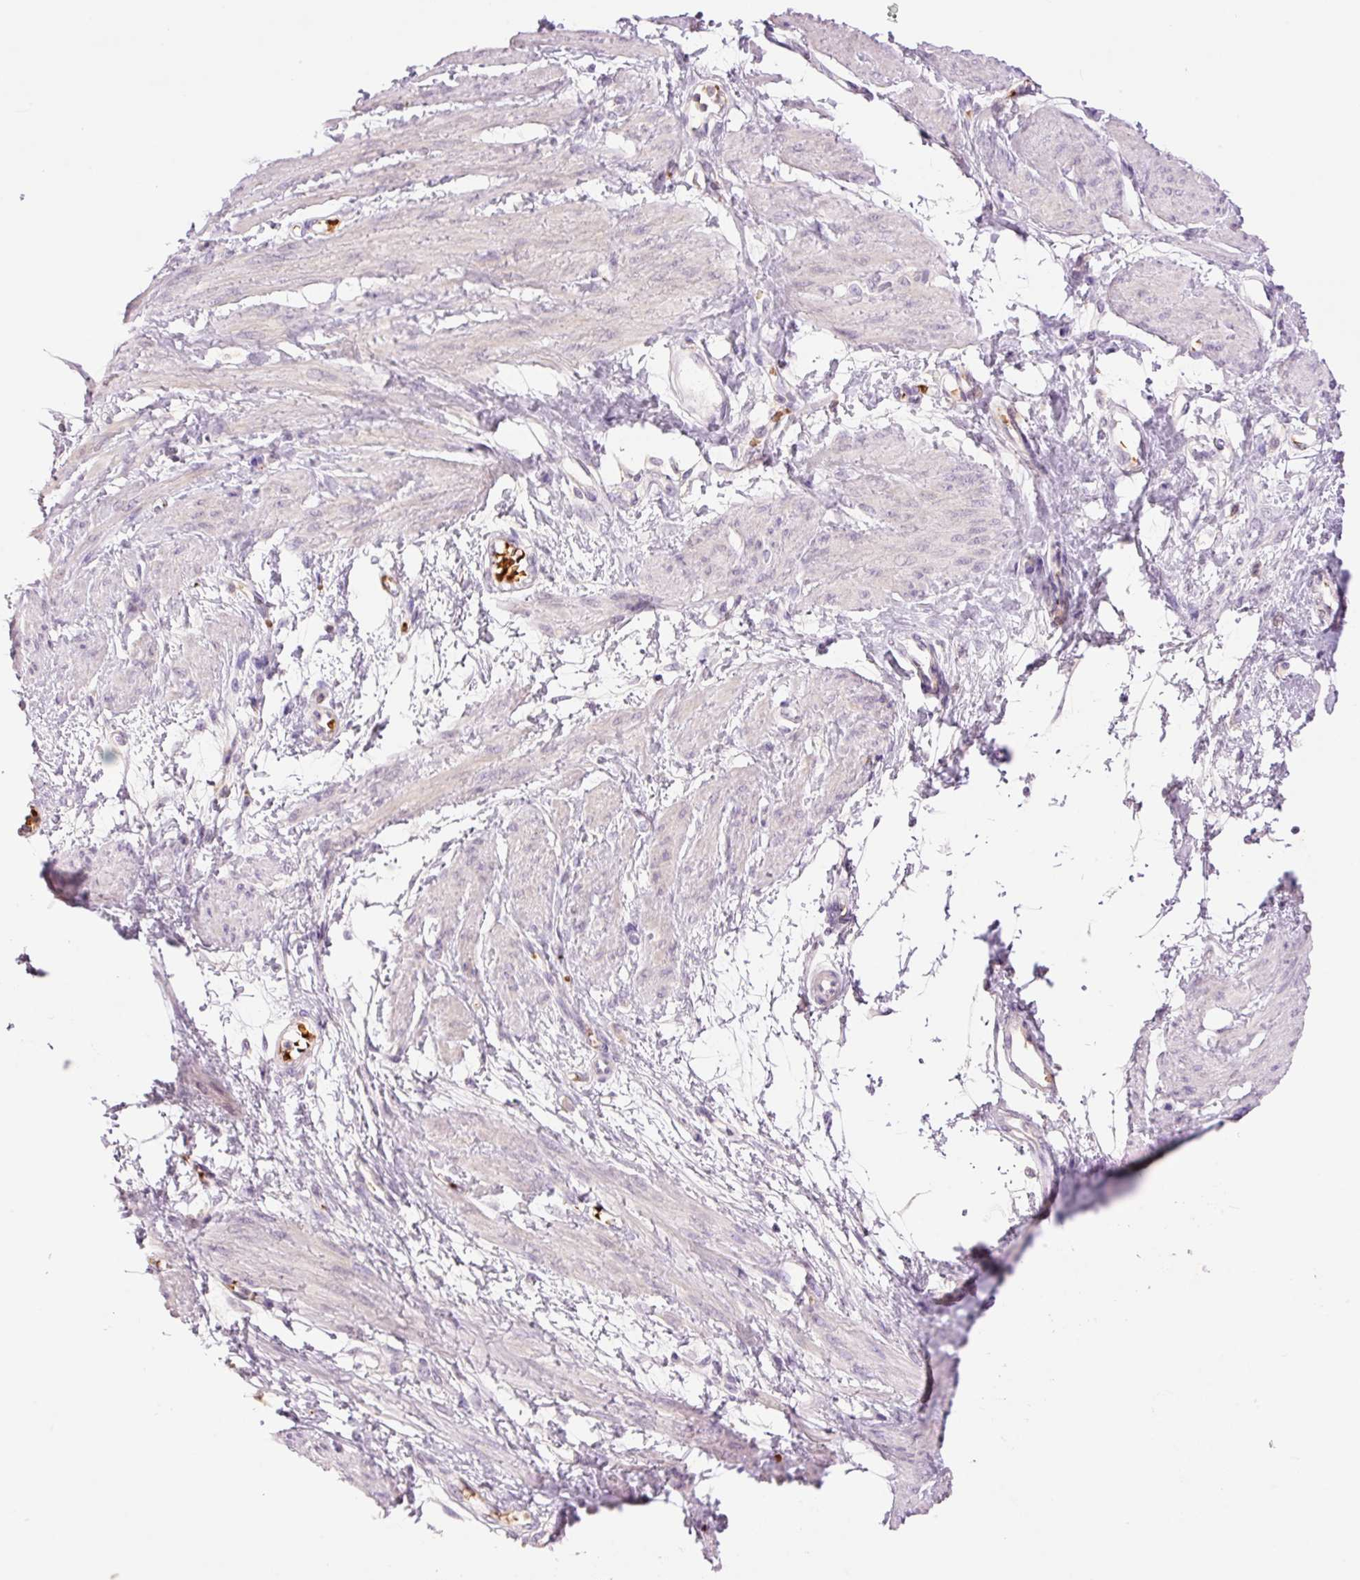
{"staining": {"intensity": "negative", "quantity": "none", "location": "none"}, "tissue": "smooth muscle", "cell_type": "Smooth muscle cells", "image_type": "normal", "snomed": [{"axis": "morphology", "description": "Normal tissue, NOS"}, {"axis": "topography", "description": "Smooth muscle"}, {"axis": "topography", "description": "Uterus"}], "caption": "Smooth muscle was stained to show a protein in brown. There is no significant expression in smooth muscle cells. (Immunohistochemistry, brightfield microscopy, high magnification).", "gene": "LY6G6D", "patient": {"sex": "female", "age": 39}}